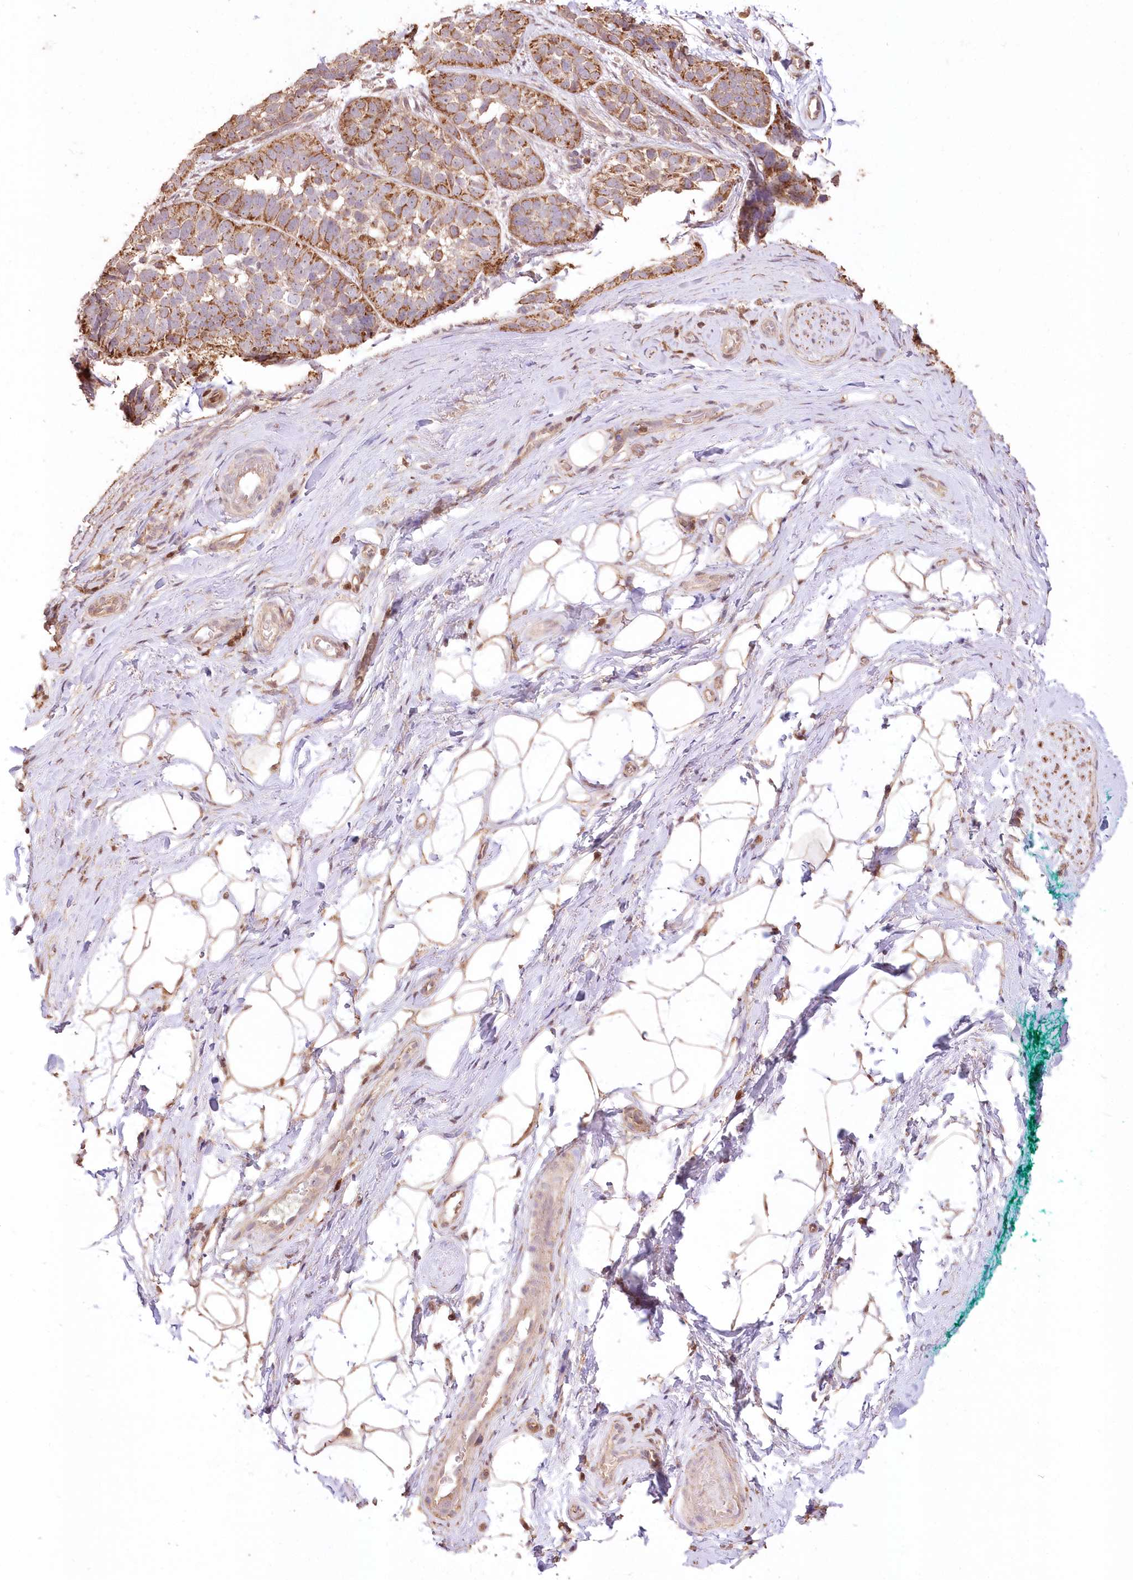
{"staining": {"intensity": "moderate", "quantity": ">75%", "location": "cytoplasmic/membranous"}, "tissue": "skin cancer", "cell_type": "Tumor cells", "image_type": "cancer", "snomed": [{"axis": "morphology", "description": "Basal cell carcinoma"}, {"axis": "topography", "description": "Skin"}], "caption": "Immunohistochemistry (IHC) photomicrograph of neoplastic tissue: basal cell carcinoma (skin) stained using immunohistochemistry (IHC) demonstrates medium levels of moderate protein expression localized specifically in the cytoplasmic/membranous of tumor cells, appearing as a cytoplasmic/membranous brown color.", "gene": "STK17B", "patient": {"sex": "male", "age": 62}}